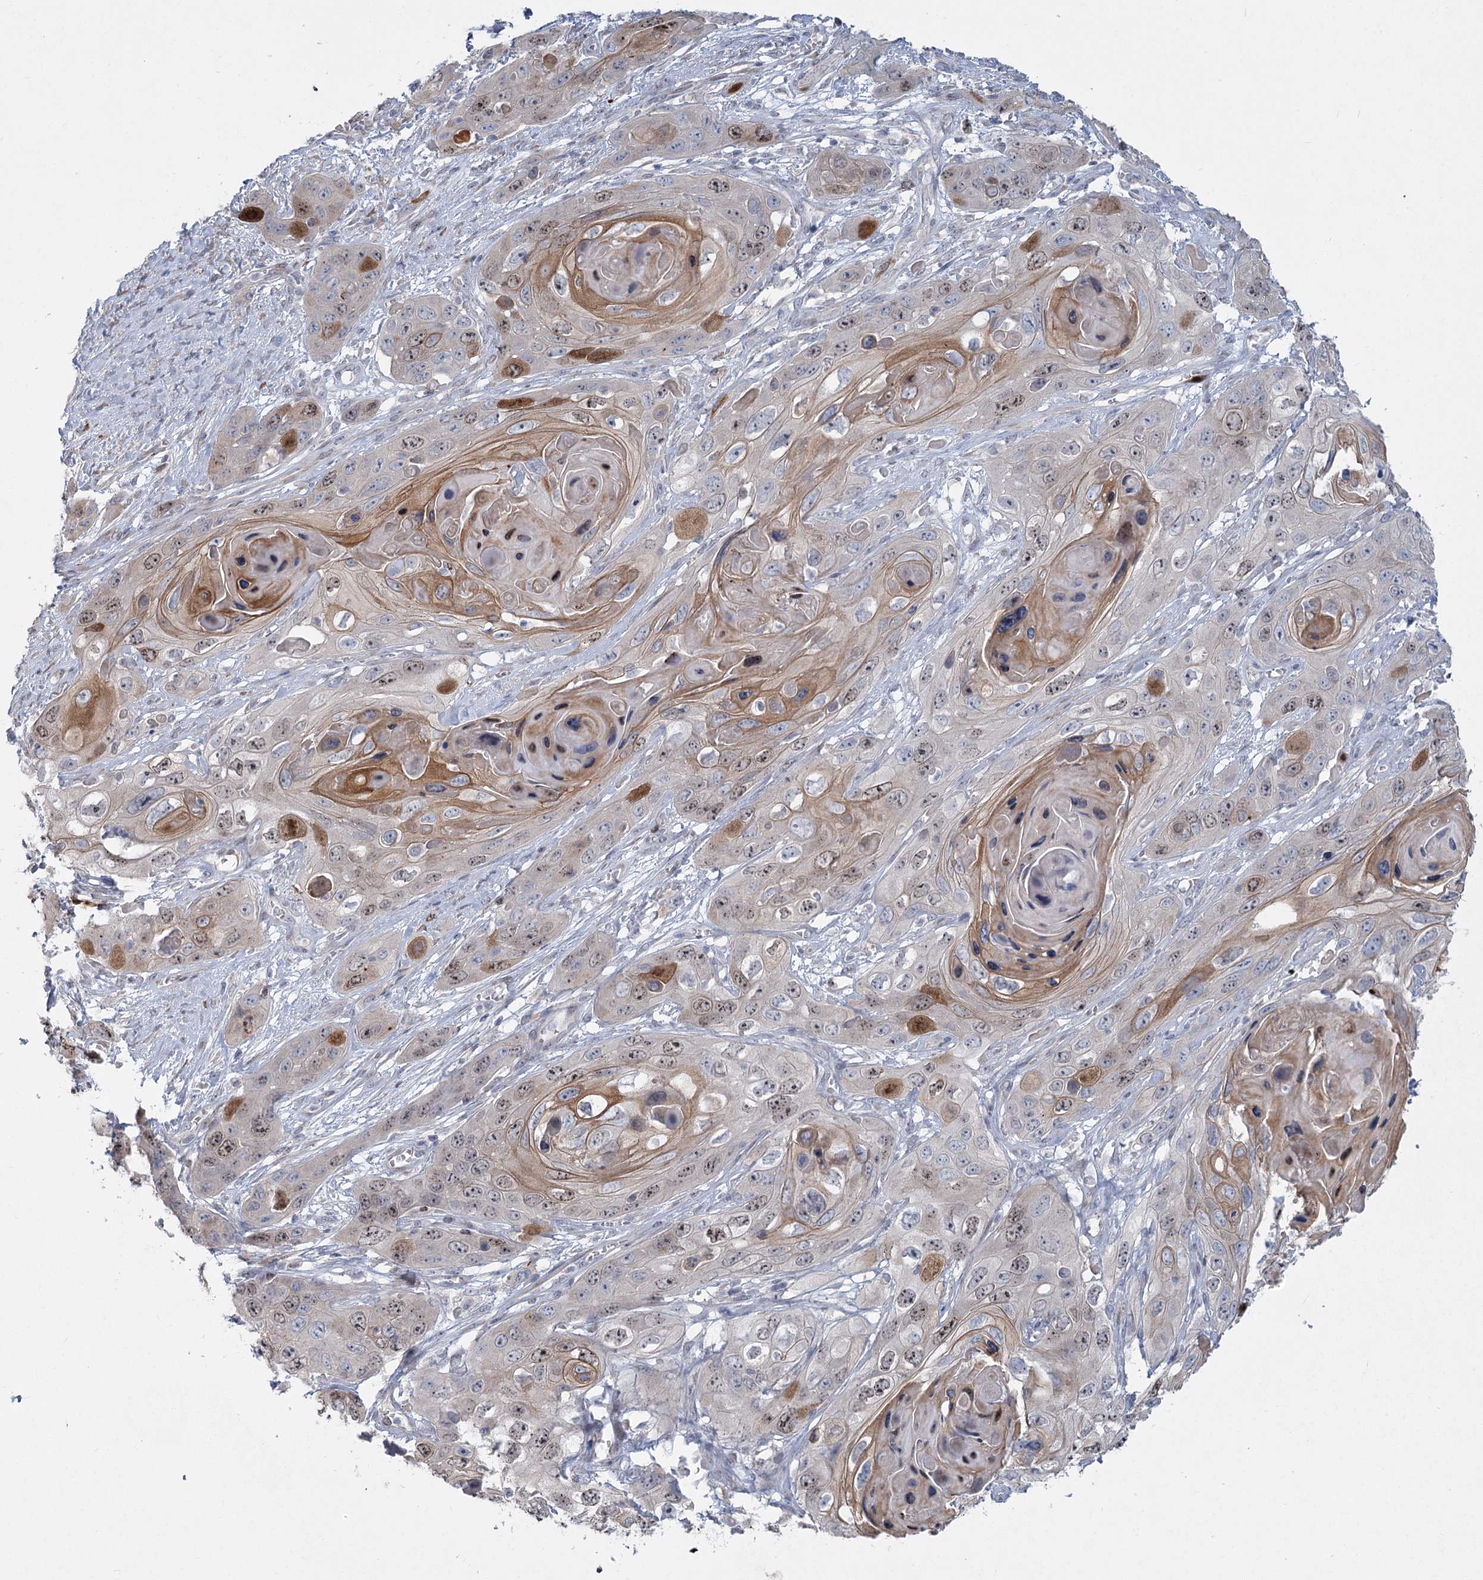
{"staining": {"intensity": "moderate", "quantity": ">75%", "location": "cytoplasmic/membranous,nuclear"}, "tissue": "skin cancer", "cell_type": "Tumor cells", "image_type": "cancer", "snomed": [{"axis": "morphology", "description": "Squamous cell carcinoma, NOS"}, {"axis": "topography", "description": "Skin"}], "caption": "Tumor cells demonstrate moderate cytoplasmic/membranous and nuclear positivity in approximately >75% of cells in skin squamous cell carcinoma.", "gene": "ABITRAM", "patient": {"sex": "male", "age": 55}}